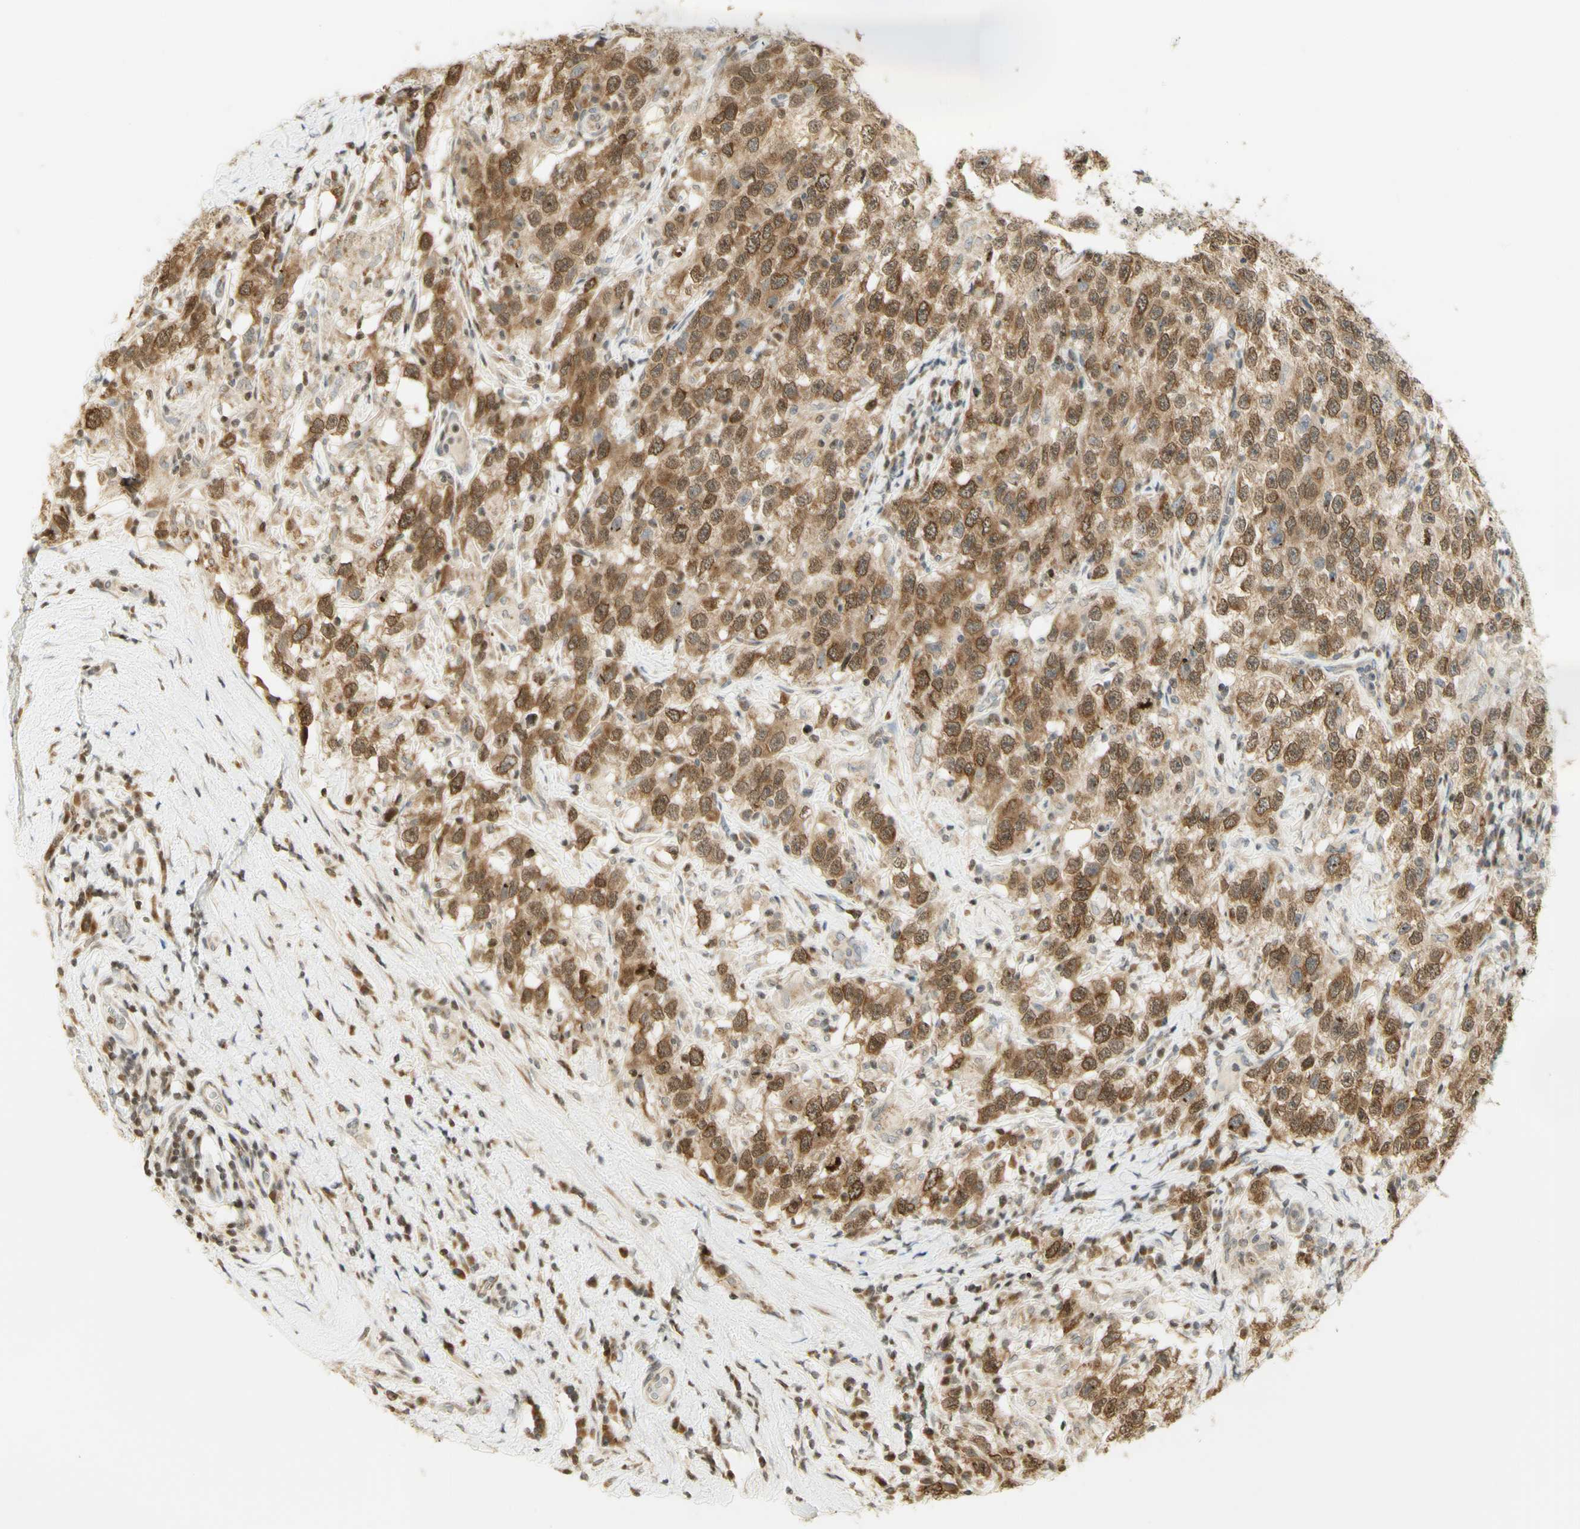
{"staining": {"intensity": "moderate", "quantity": ">75%", "location": "cytoplasmic/membranous,nuclear"}, "tissue": "testis cancer", "cell_type": "Tumor cells", "image_type": "cancer", "snomed": [{"axis": "morphology", "description": "Seminoma, NOS"}, {"axis": "topography", "description": "Testis"}], "caption": "Protein staining displays moderate cytoplasmic/membranous and nuclear positivity in approximately >75% of tumor cells in testis cancer. Using DAB (3,3'-diaminobenzidine) (brown) and hematoxylin (blue) stains, captured at high magnification using brightfield microscopy.", "gene": "KIF11", "patient": {"sex": "male", "age": 41}}